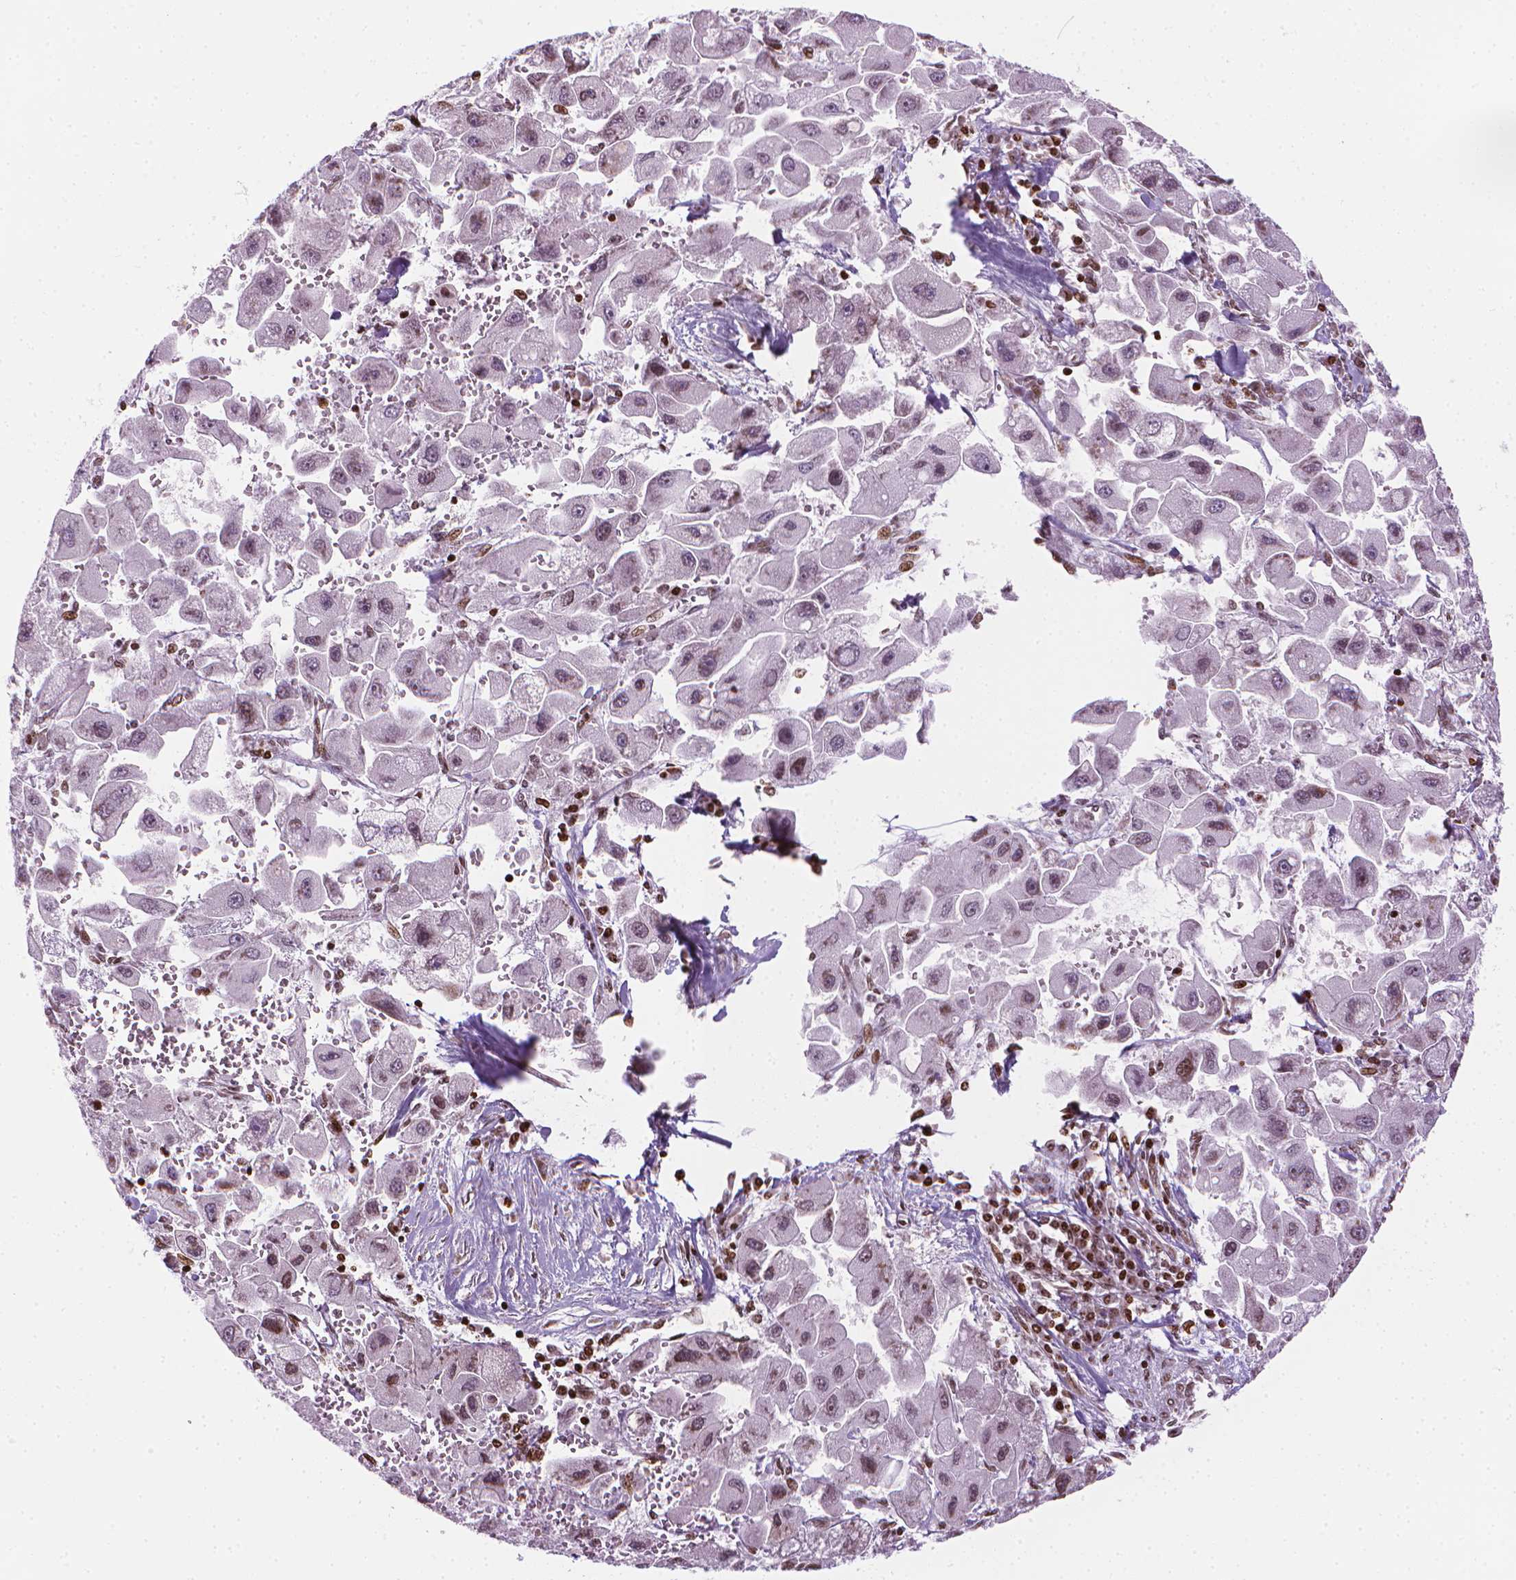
{"staining": {"intensity": "moderate", "quantity": "25%-75%", "location": "nuclear"}, "tissue": "liver cancer", "cell_type": "Tumor cells", "image_type": "cancer", "snomed": [{"axis": "morphology", "description": "Carcinoma, Hepatocellular, NOS"}, {"axis": "topography", "description": "Liver"}], "caption": "Brown immunohistochemical staining in liver cancer (hepatocellular carcinoma) displays moderate nuclear positivity in approximately 25%-75% of tumor cells.", "gene": "PIP4K2A", "patient": {"sex": "male", "age": 24}}